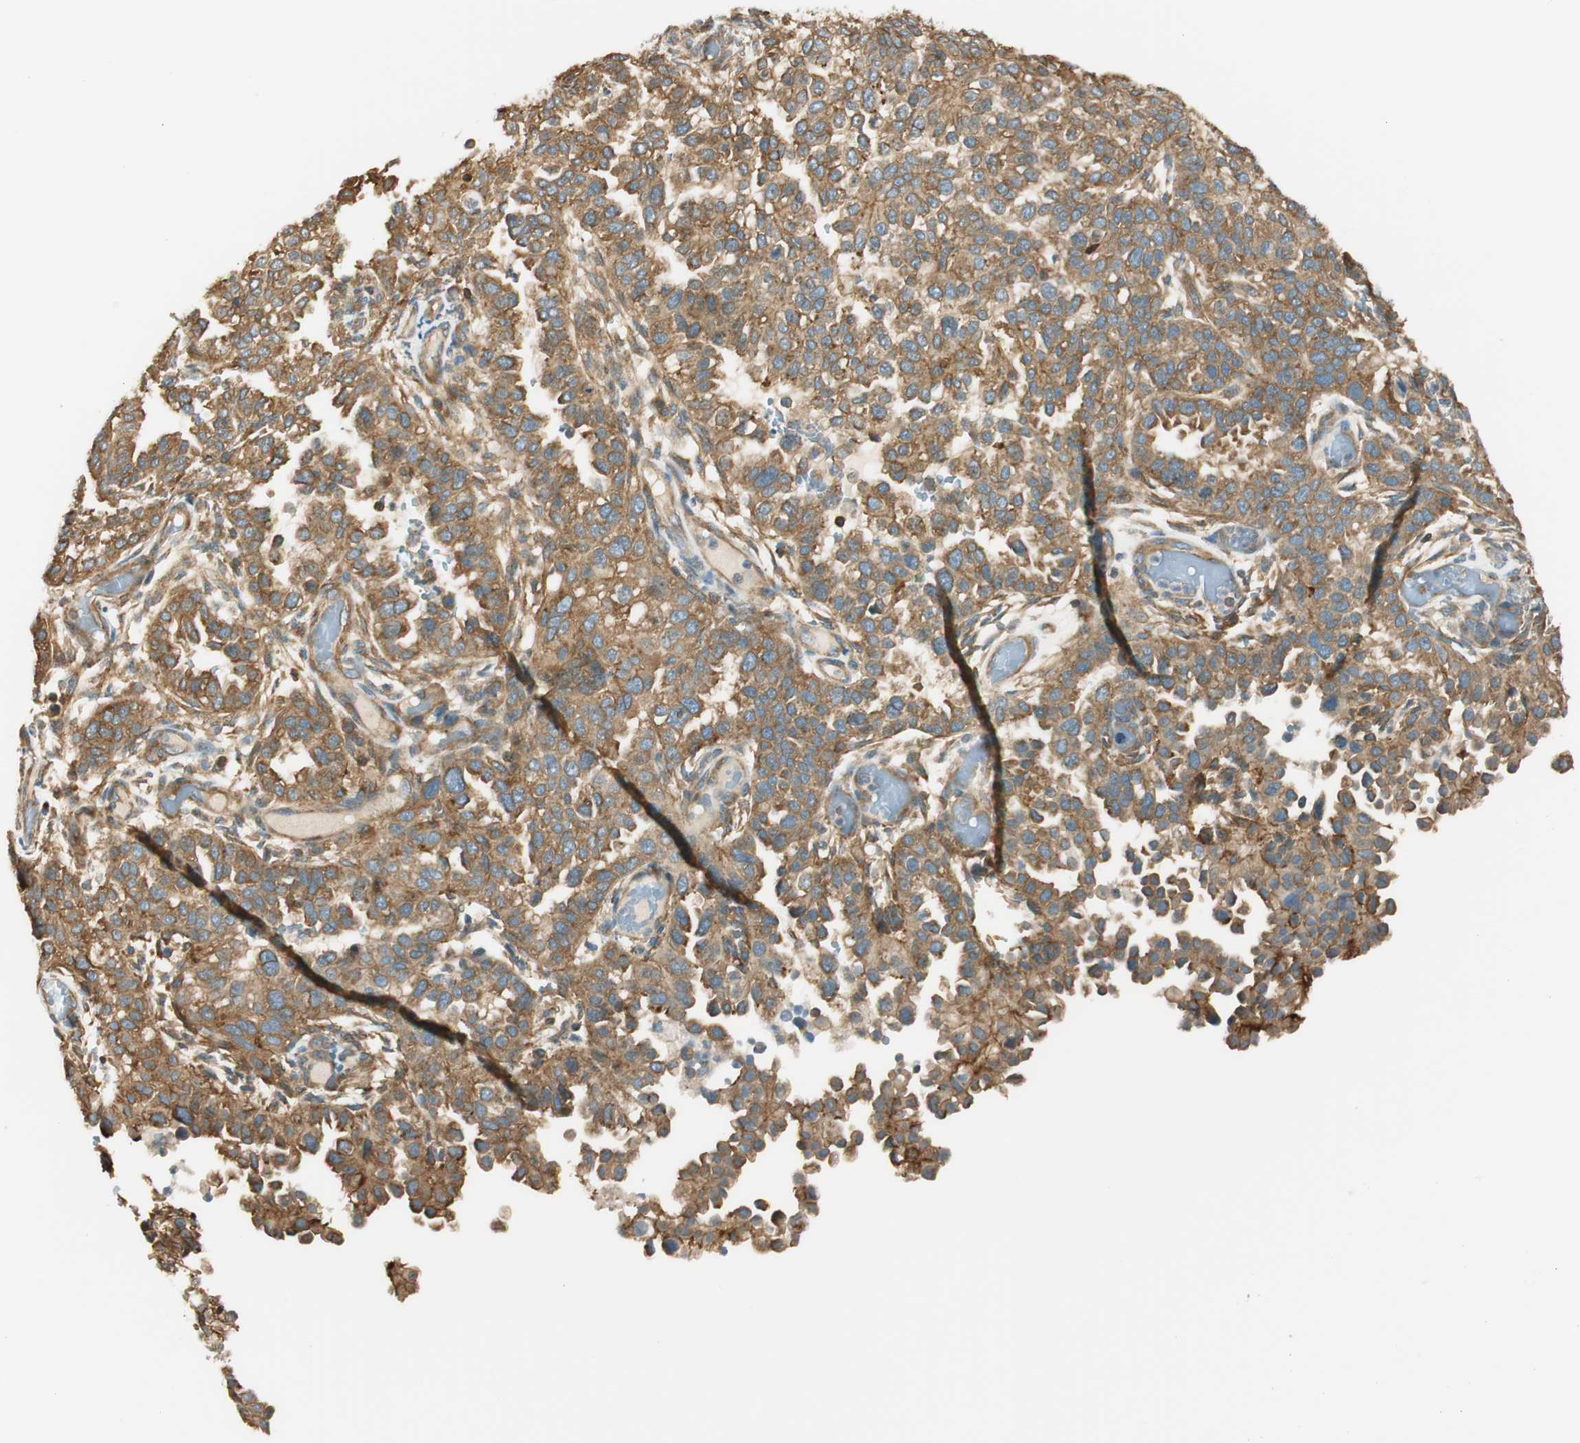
{"staining": {"intensity": "moderate", "quantity": ">75%", "location": "cytoplasmic/membranous"}, "tissue": "endometrial cancer", "cell_type": "Tumor cells", "image_type": "cancer", "snomed": [{"axis": "morphology", "description": "Adenocarcinoma, NOS"}, {"axis": "topography", "description": "Endometrium"}], "caption": "Immunohistochemistry photomicrograph of human adenocarcinoma (endometrial) stained for a protein (brown), which displays medium levels of moderate cytoplasmic/membranous staining in approximately >75% of tumor cells.", "gene": "PI4K2B", "patient": {"sex": "female", "age": 85}}